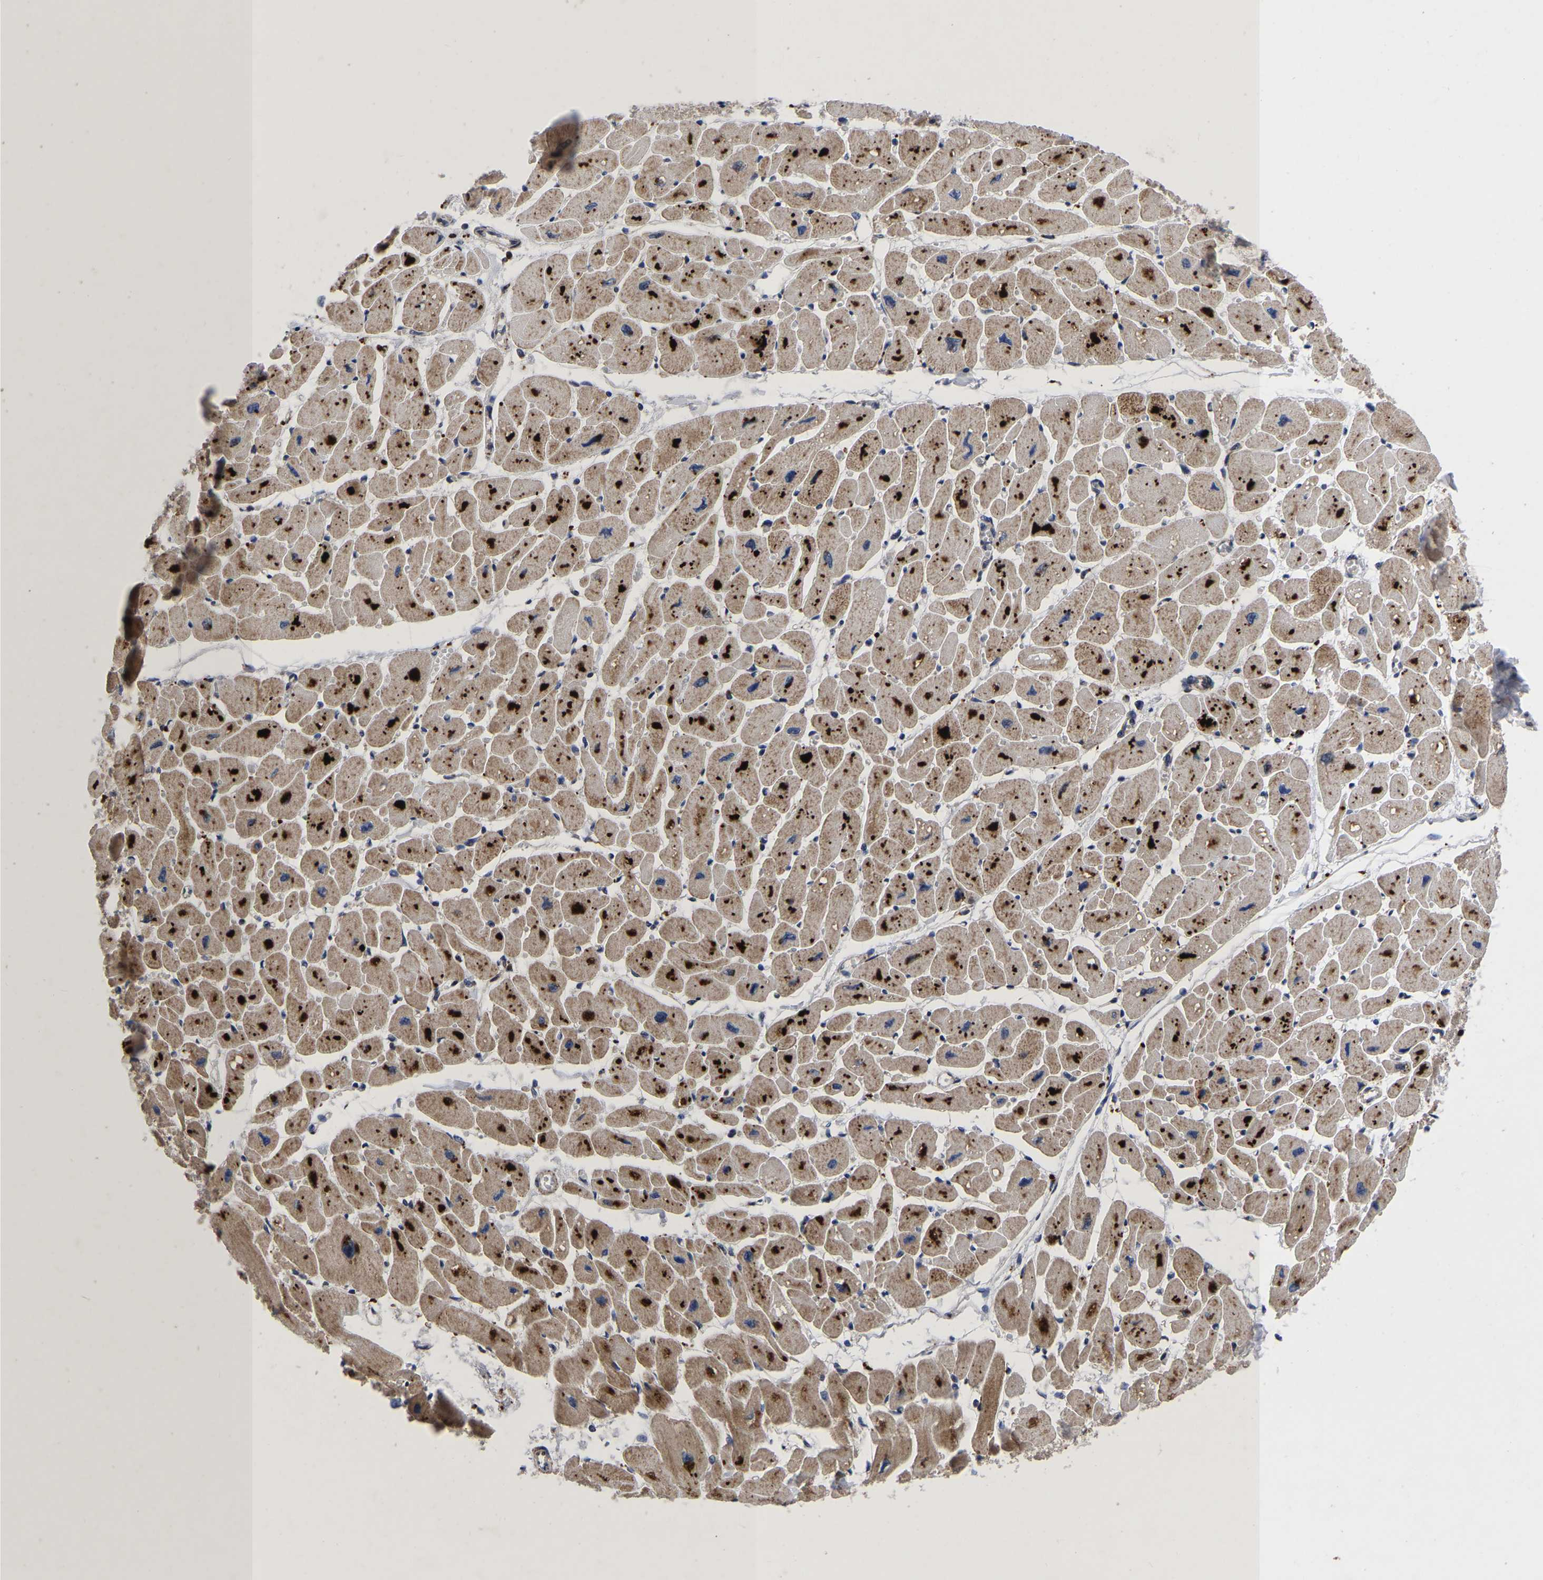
{"staining": {"intensity": "strong", "quantity": ">75%", "location": "cytoplasmic/membranous"}, "tissue": "heart muscle", "cell_type": "Cardiomyocytes", "image_type": "normal", "snomed": [{"axis": "morphology", "description": "Normal tissue, NOS"}, {"axis": "topography", "description": "Heart"}], "caption": "Heart muscle stained for a protein (brown) shows strong cytoplasmic/membranous positive expression in approximately >75% of cardiomyocytes.", "gene": "JUNB", "patient": {"sex": "female", "age": 54}}